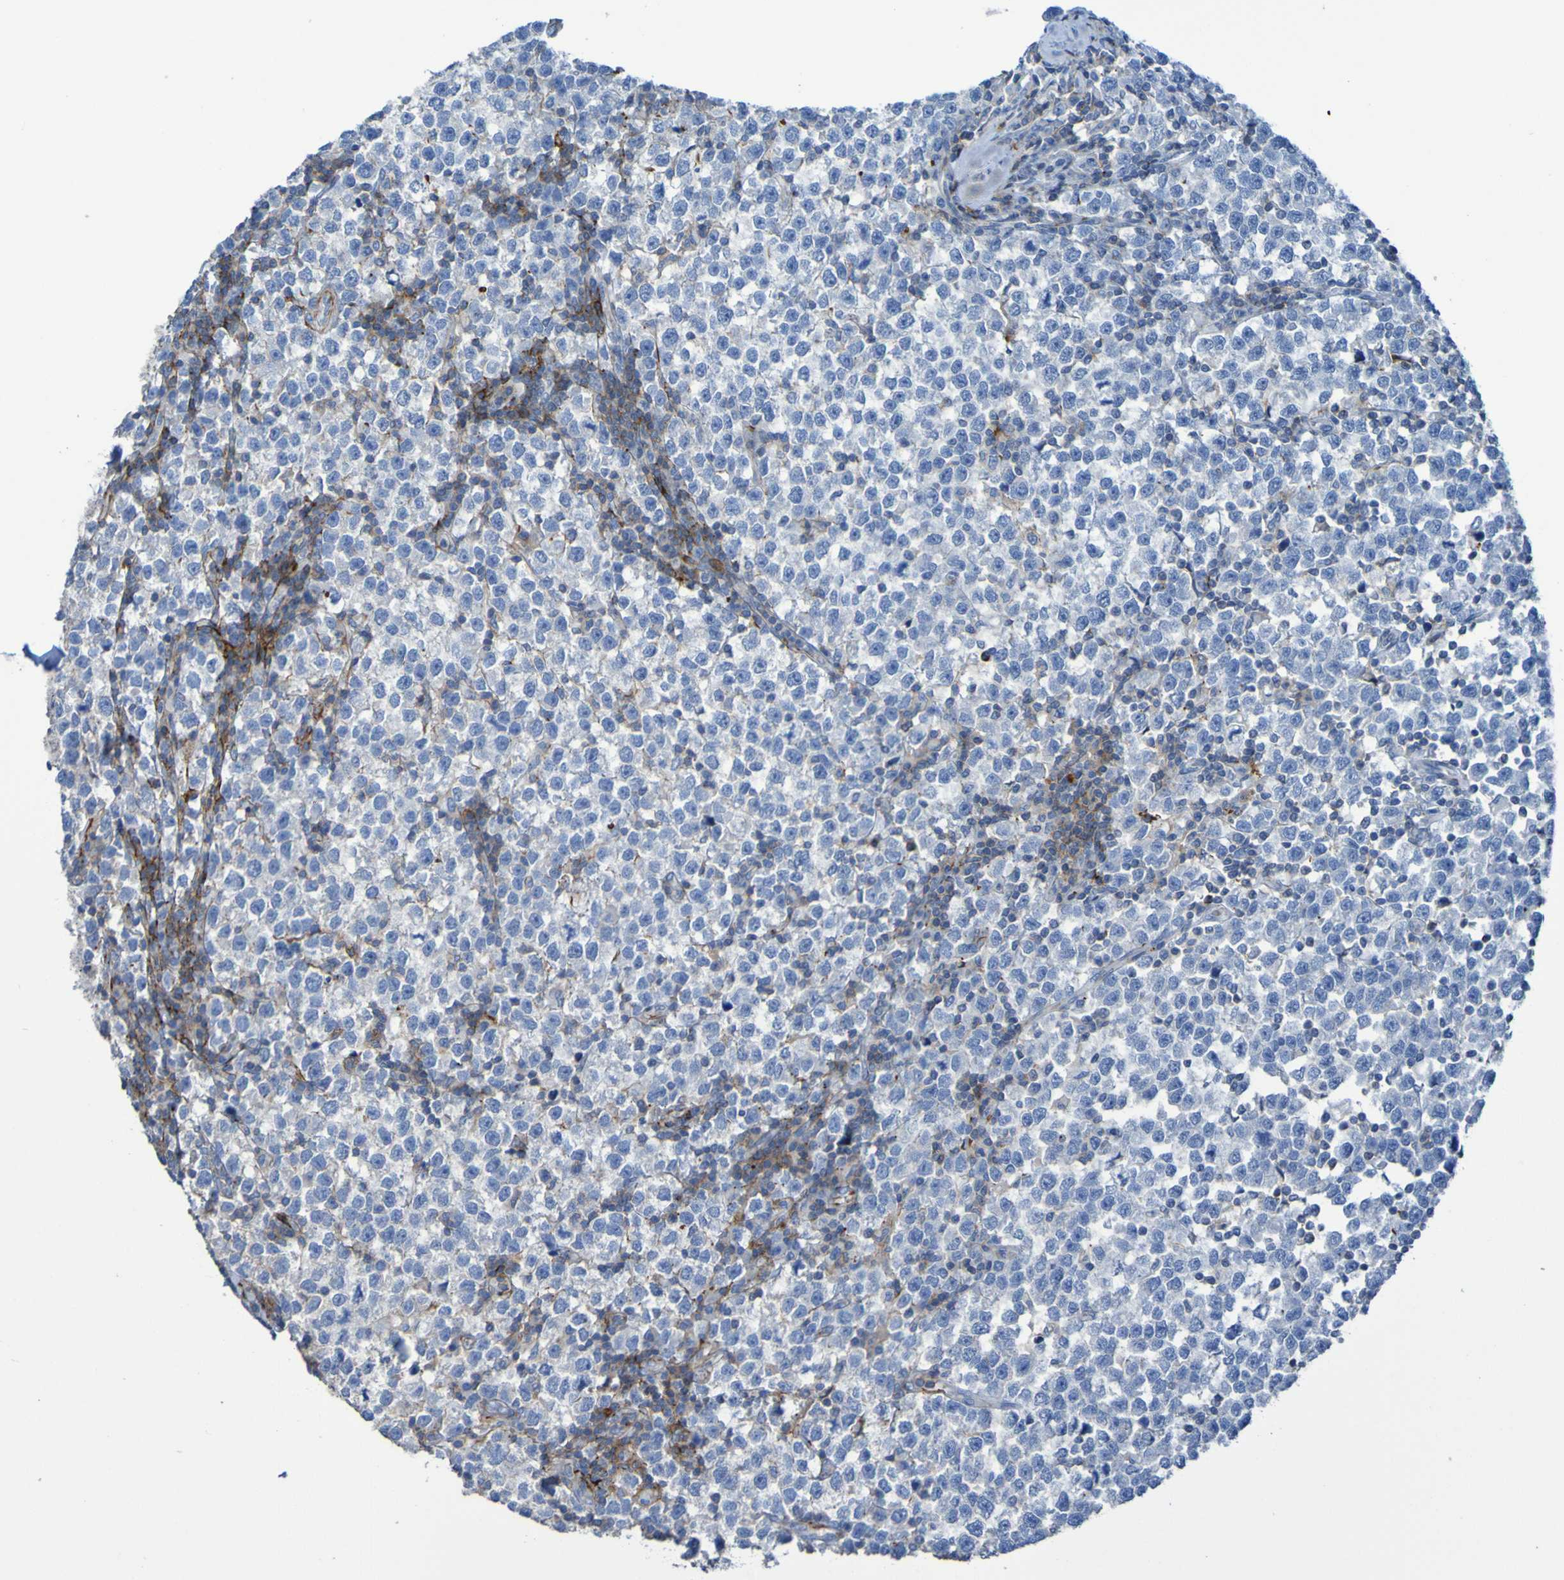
{"staining": {"intensity": "negative", "quantity": "none", "location": "none"}, "tissue": "testis cancer", "cell_type": "Tumor cells", "image_type": "cancer", "snomed": [{"axis": "morphology", "description": "Seminoma, NOS"}, {"axis": "topography", "description": "Testis"}], "caption": "Immunohistochemistry of testis cancer reveals no staining in tumor cells.", "gene": "RNF182", "patient": {"sex": "male", "age": 43}}